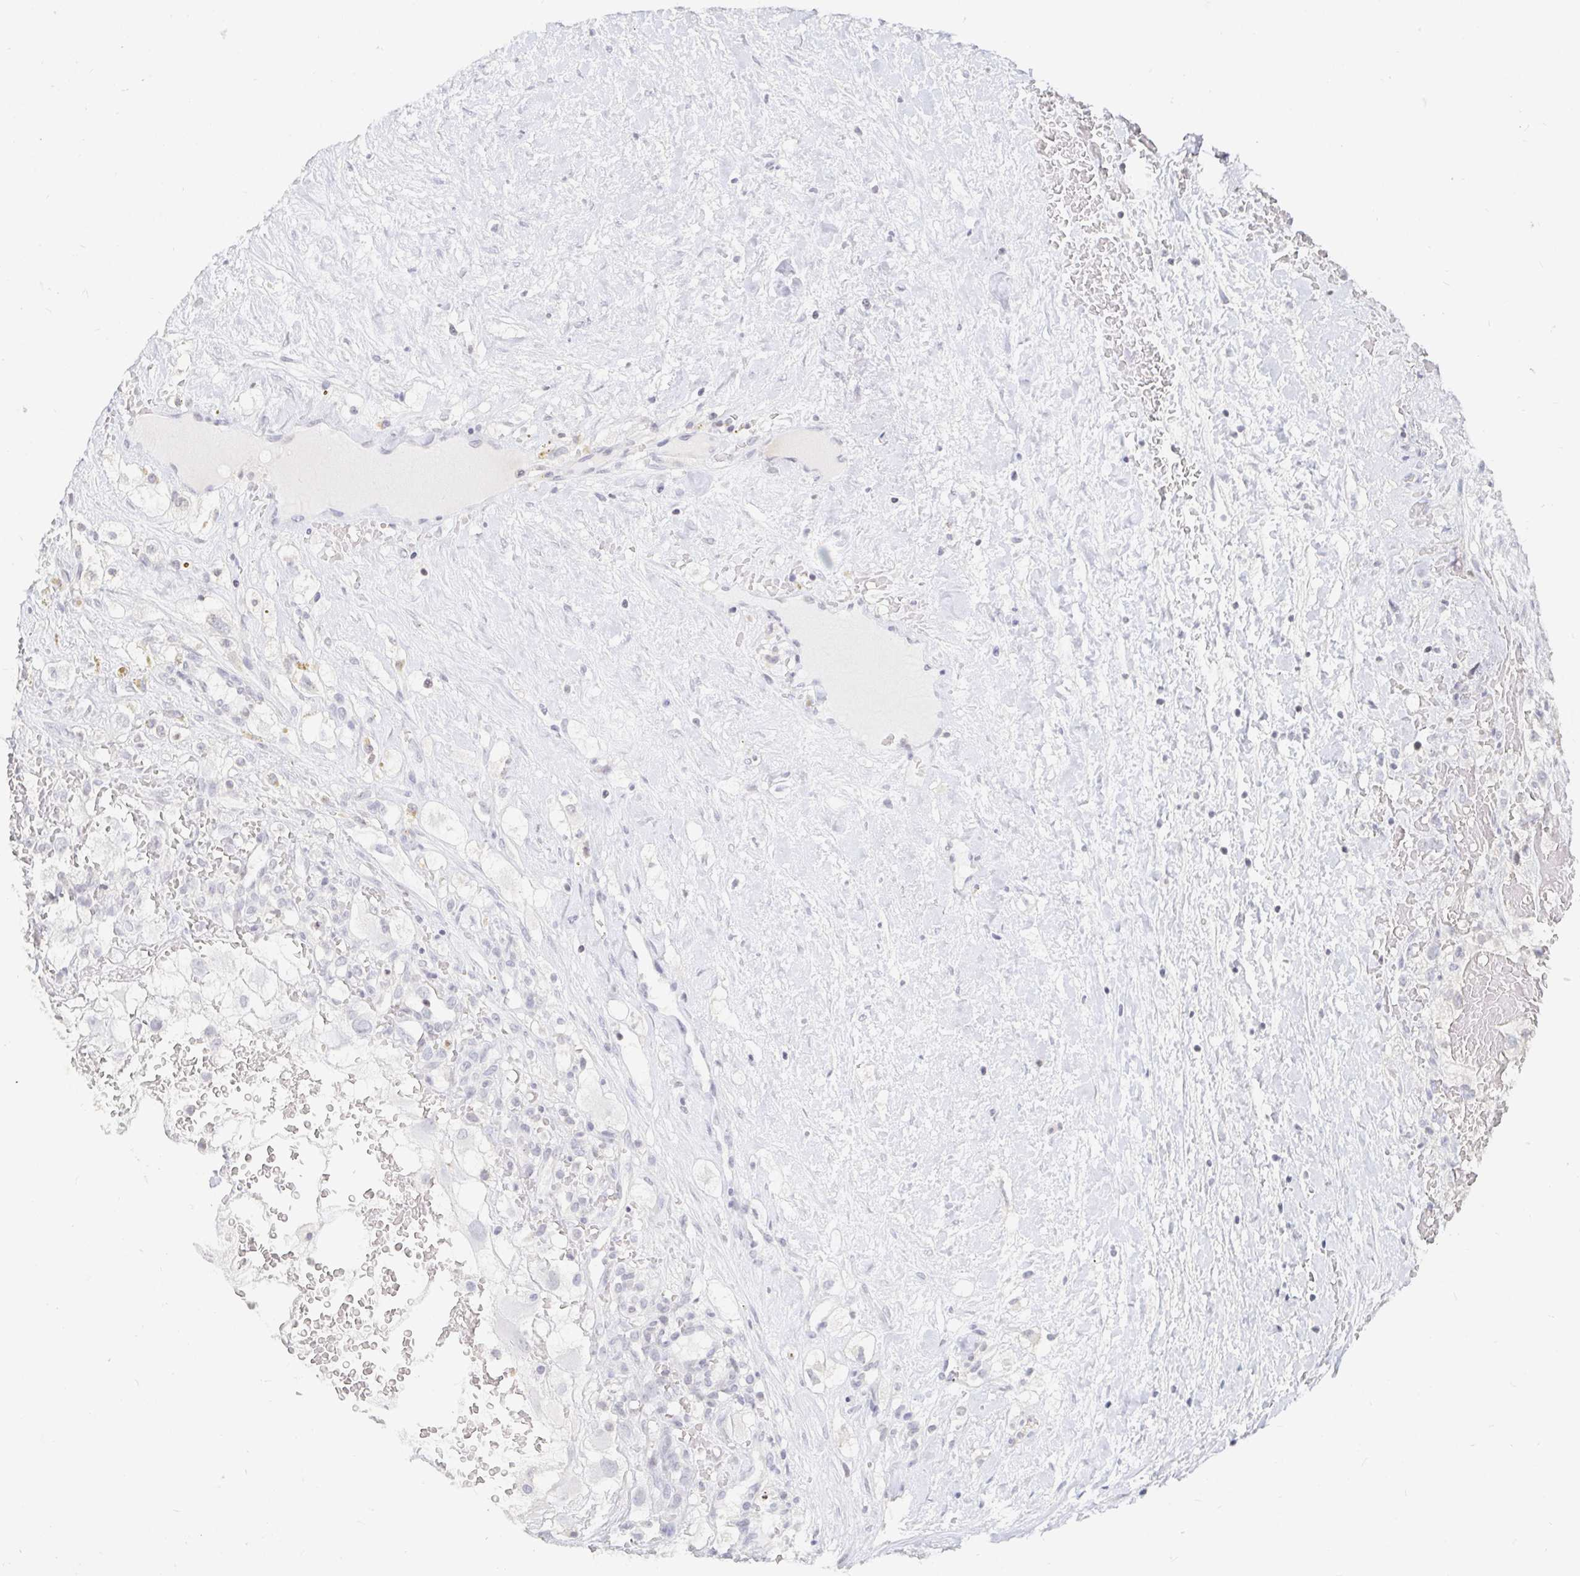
{"staining": {"intensity": "negative", "quantity": "none", "location": "none"}, "tissue": "renal cancer", "cell_type": "Tumor cells", "image_type": "cancer", "snomed": [{"axis": "morphology", "description": "Adenocarcinoma, NOS"}, {"axis": "topography", "description": "Kidney"}], "caption": "IHC image of renal cancer stained for a protein (brown), which demonstrates no expression in tumor cells.", "gene": "NME9", "patient": {"sex": "male", "age": 59}}